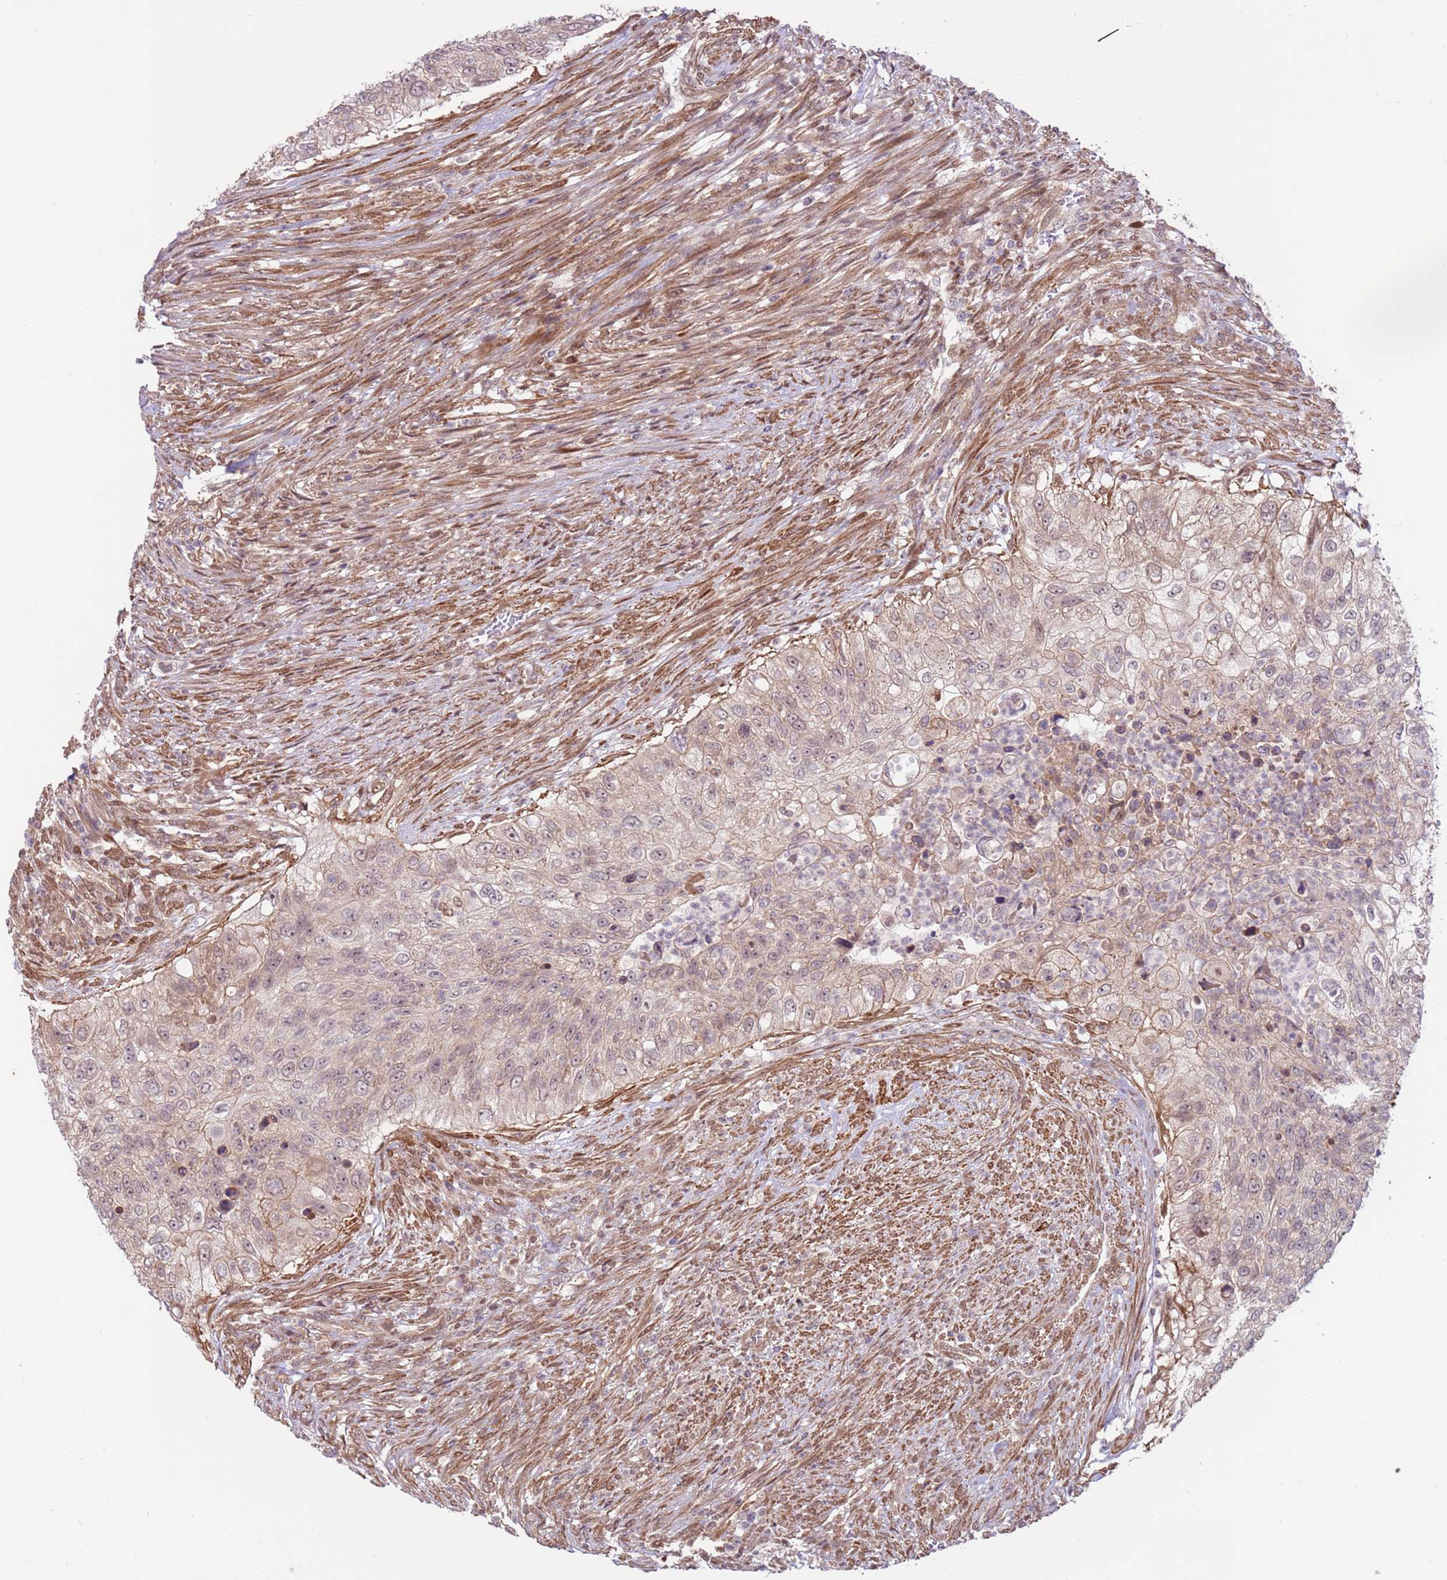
{"staining": {"intensity": "negative", "quantity": "none", "location": "none"}, "tissue": "urothelial cancer", "cell_type": "Tumor cells", "image_type": "cancer", "snomed": [{"axis": "morphology", "description": "Urothelial carcinoma, High grade"}, {"axis": "topography", "description": "Urinary bladder"}], "caption": "Photomicrograph shows no protein staining in tumor cells of urothelial cancer tissue.", "gene": "DCAF4", "patient": {"sex": "female", "age": 60}}